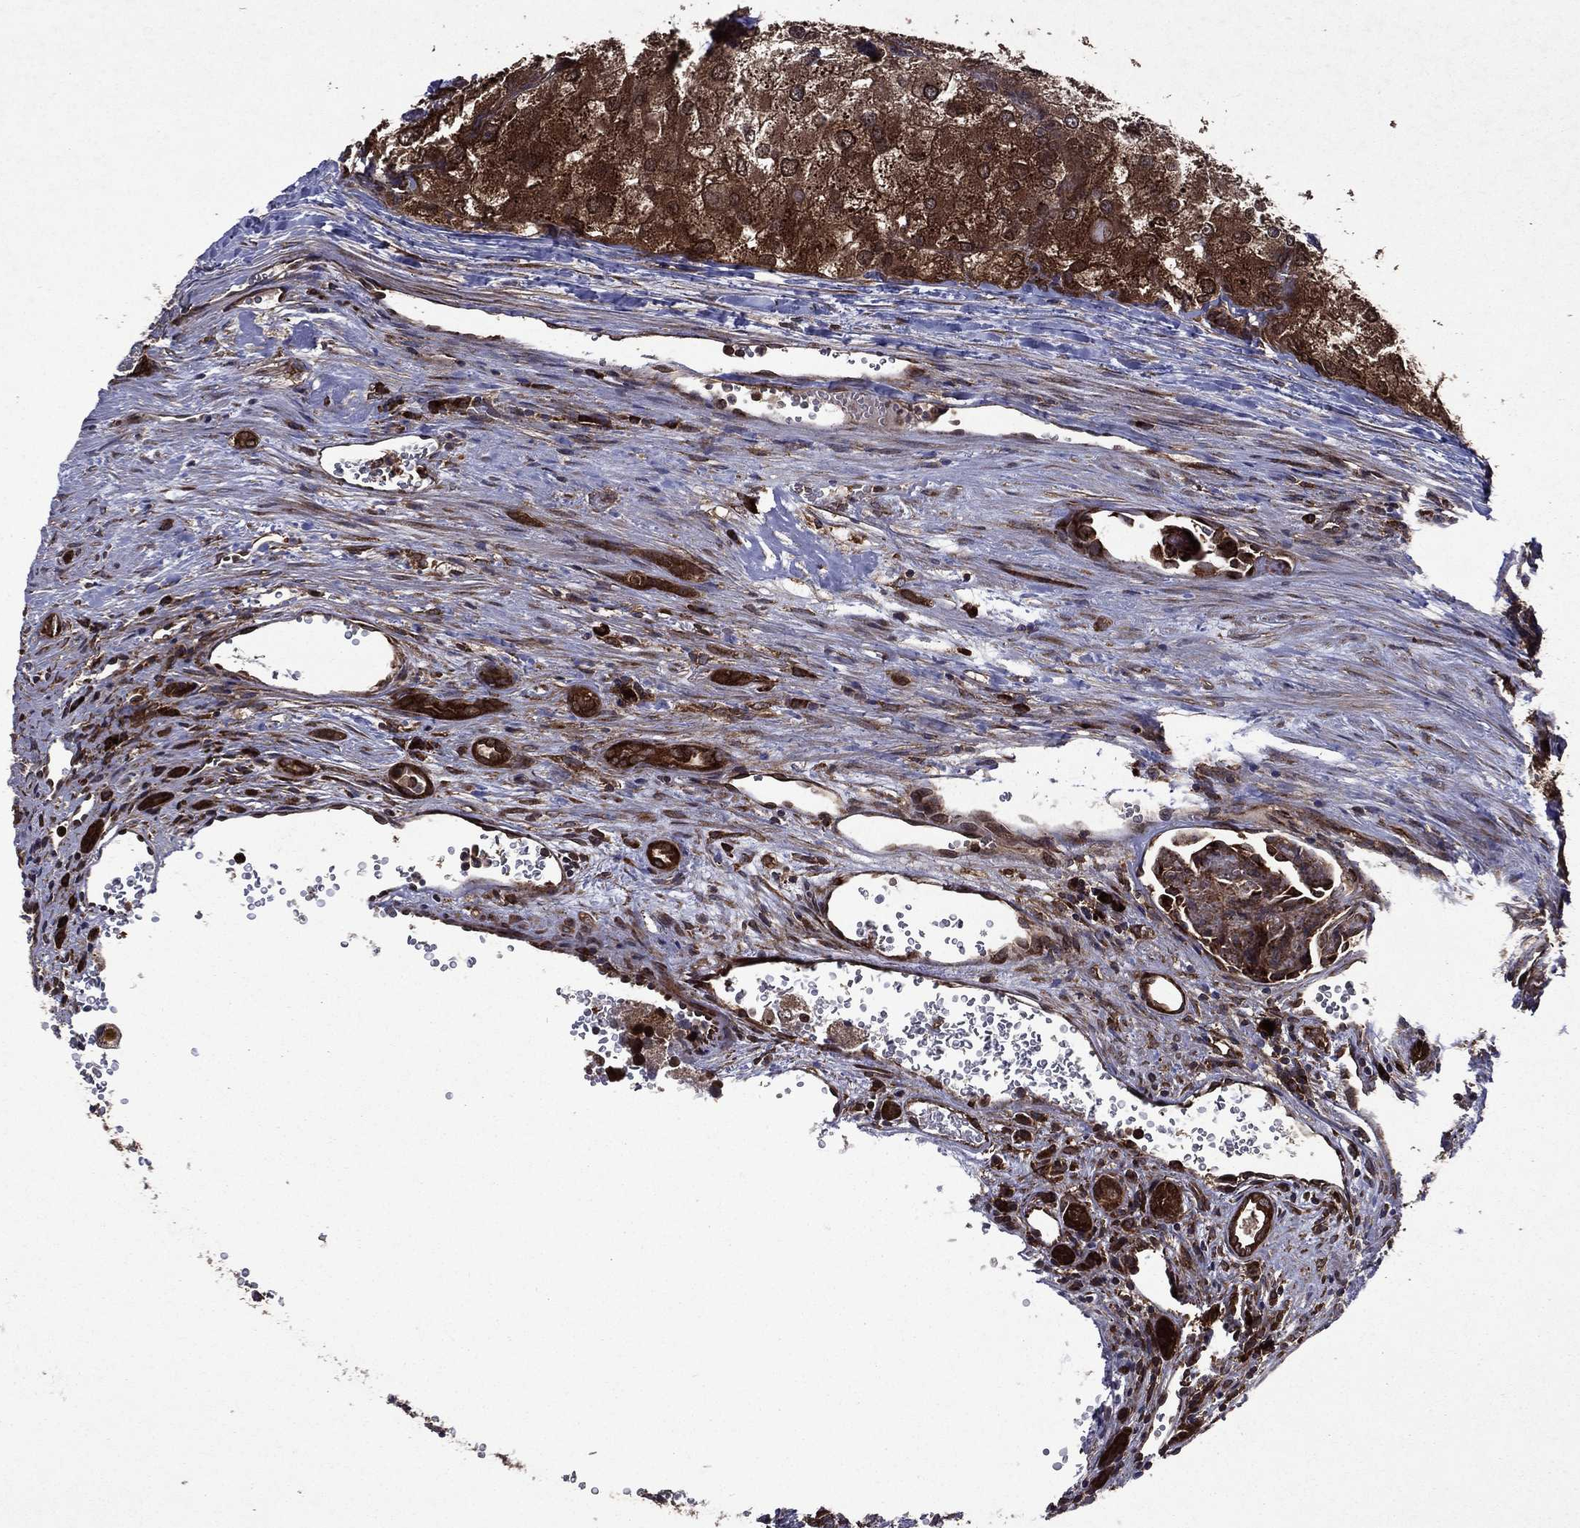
{"staining": {"intensity": "strong", "quantity": ">75%", "location": "cytoplasmic/membranous"}, "tissue": "renal cancer", "cell_type": "Tumor cells", "image_type": "cancer", "snomed": [{"axis": "morphology", "description": "Adenocarcinoma, NOS"}, {"axis": "topography", "description": "Kidney"}], "caption": "A high-resolution photomicrograph shows immunohistochemistry (IHC) staining of renal cancer (adenocarcinoma), which demonstrates strong cytoplasmic/membranous positivity in approximately >75% of tumor cells.", "gene": "EIF2B4", "patient": {"sex": "female", "age": 70}}